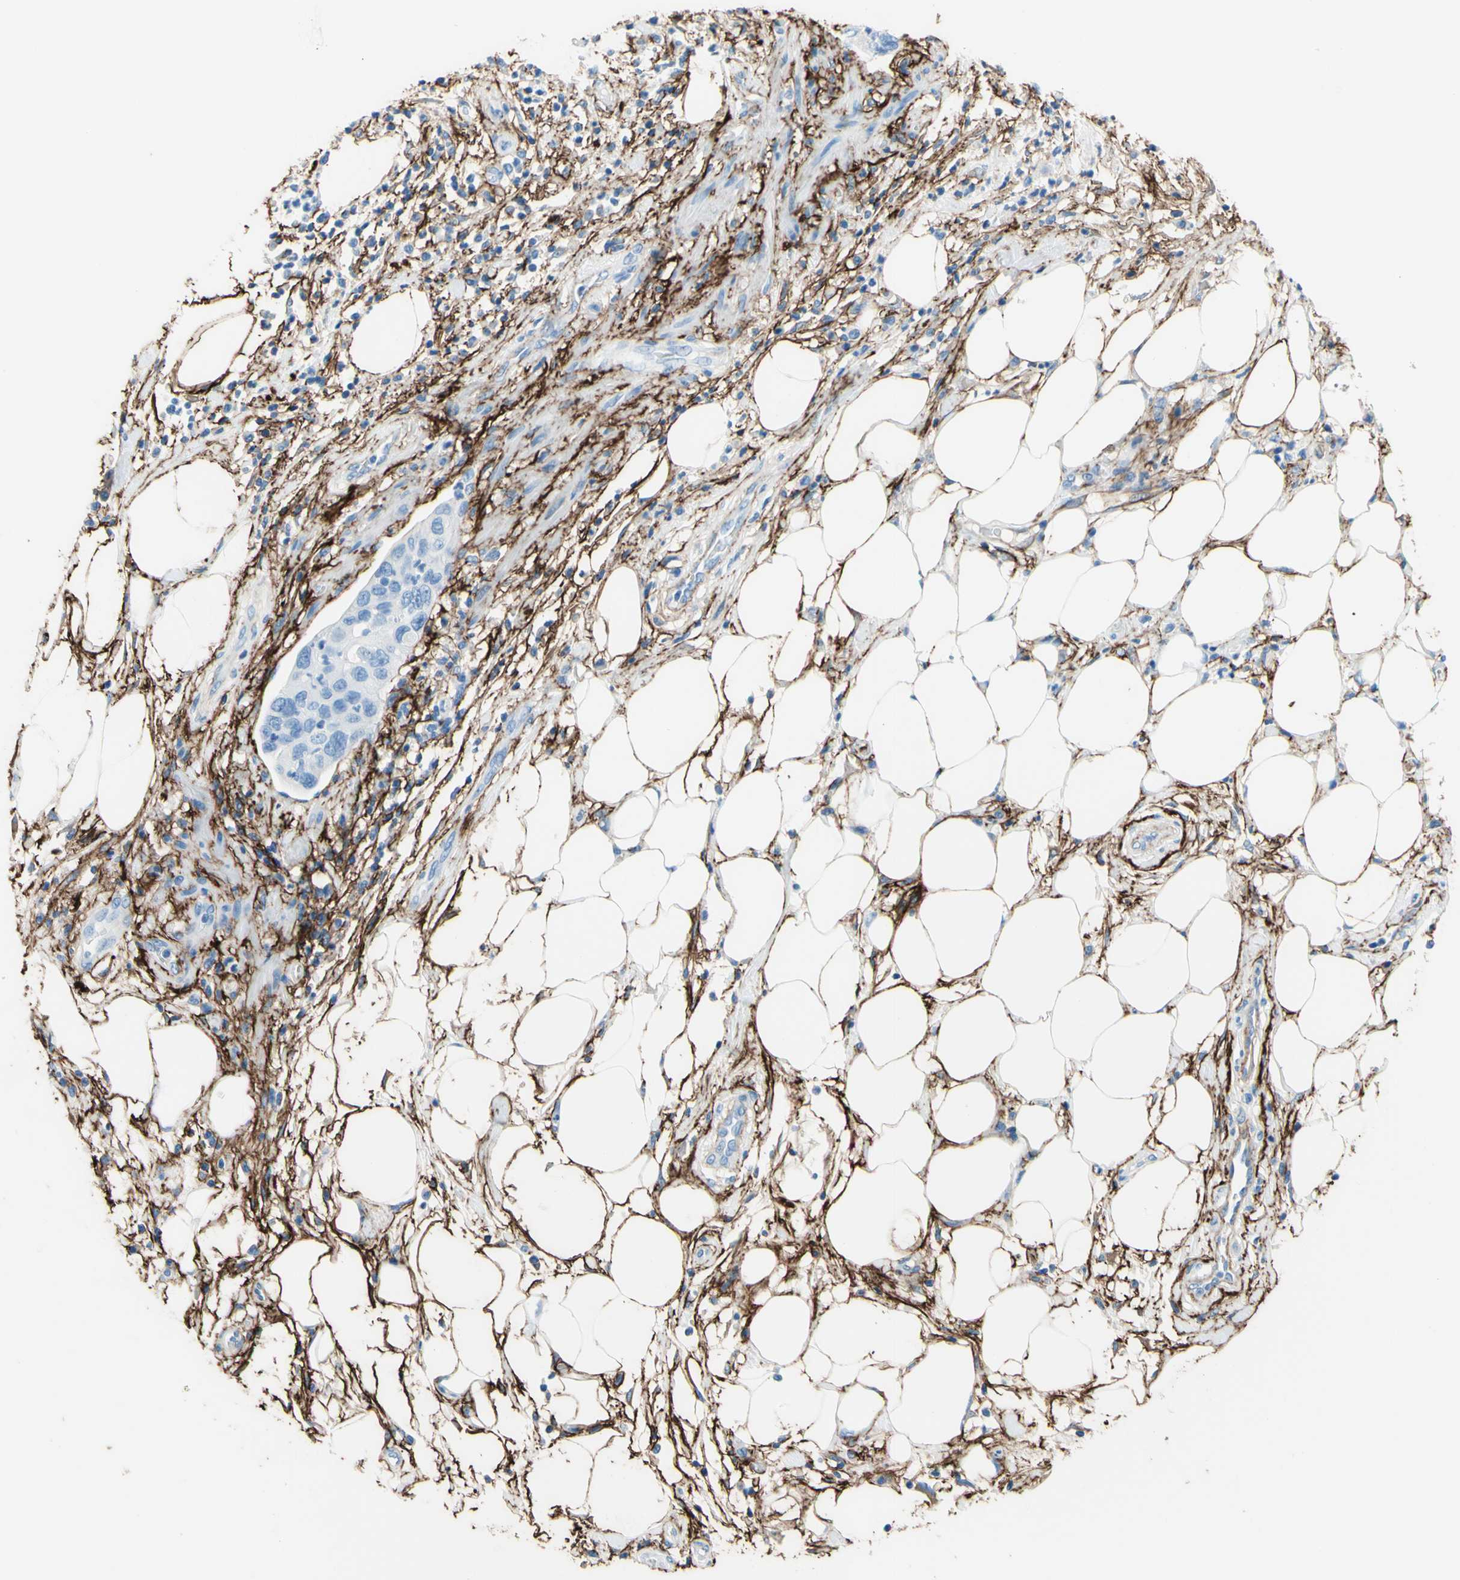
{"staining": {"intensity": "negative", "quantity": "none", "location": "none"}, "tissue": "pancreatic cancer", "cell_type": "Tumor cells", "image_type": "cancer", "snomed": [{"axis": "morphology", "description": "Adenocarcinoma, NOS"}, {"axis": "topography", "description": "Pancreas"}], "caption": "Protein analysis of pancreatic adenocarcinoma reveals no significant expression in tumor cells.", "gene": "MFAP5", "patient": {"sex": "female", "age": 71}}